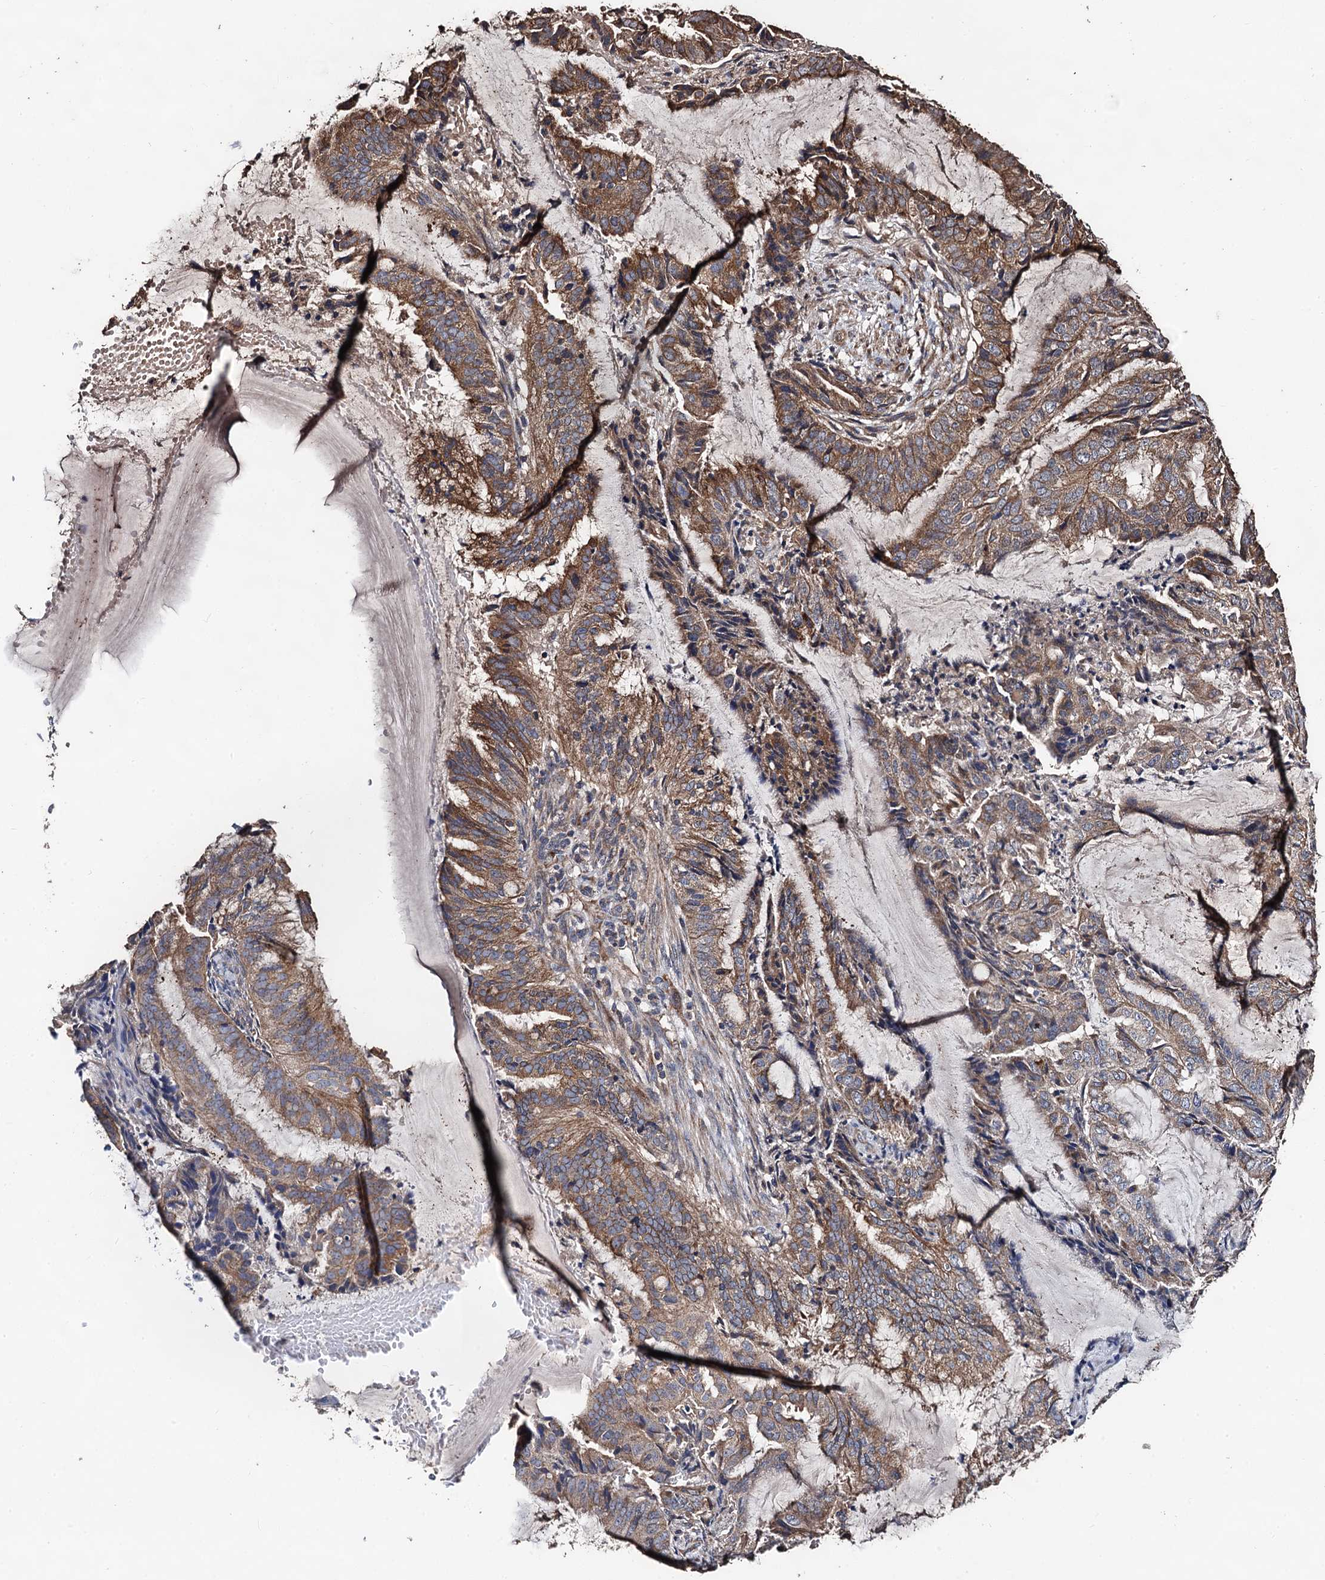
{"staining": {"intensity": "moderate", "quantity": ">75%", "location": "cytoplasmic/membranous"}, "tissue": "endometrial cancer", "cell_type": "Tumor cells", "image_type": "cancer", "snomed": [{"axis": "morphology", "description": "Adenocarcinoma, NOS"}, {"axis": "topography", "description": "Endometrium"}], "caption": "Tumor cells display medium levels of moderate cytoplasmic/membranous expression in about >75% of cells in endometrial cancer. (Stains: DAB (3,3'-diaminobenzidine) in brown, nuclei in blue, Microscopy: brightfield microscopy at high magnification).", "gene": "PPTC7", "patient": {"sex": "female", "age": 51}}